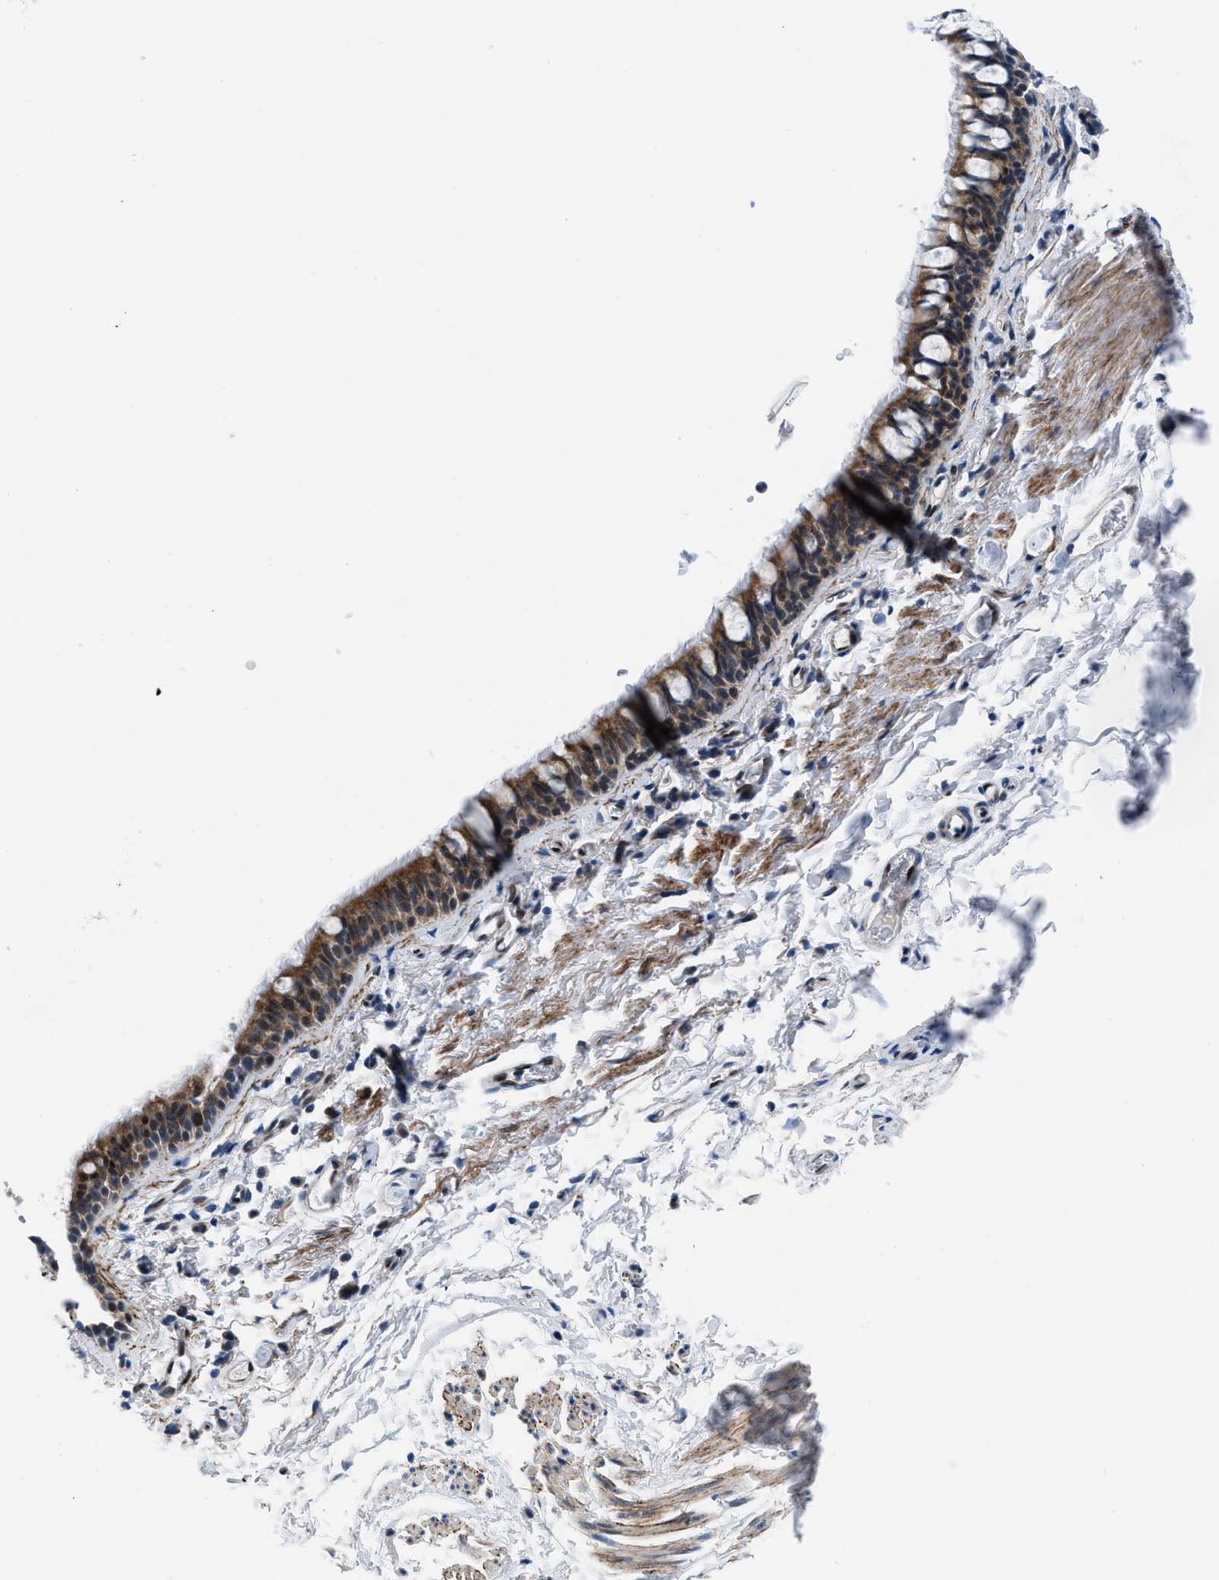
{"staining": {"intensity": "strong", "quantity": ">75%", "location": "cytoplasmic/membranous"}, "tissue": "bronchus", "cell_type": "Respiratory epithelial cells", "image_type": "normal", "snomed": [{"axis": "morphology", "description": "Normal tissue, NOS"}, {"axis": "morphology", "description": "Malignant melanoma, Metastatic site"}, {"axis": "topography", "description": "Bronchus"}, {"axis": "topography", "description": "Lung"}], "caption": "Normal bronchus reveals strong cytoplasmic/membranous expression in about >75% of respiratory epithelial cells.", "gene": "LMO2", "patient": {"sex": "male", "age": 64}}